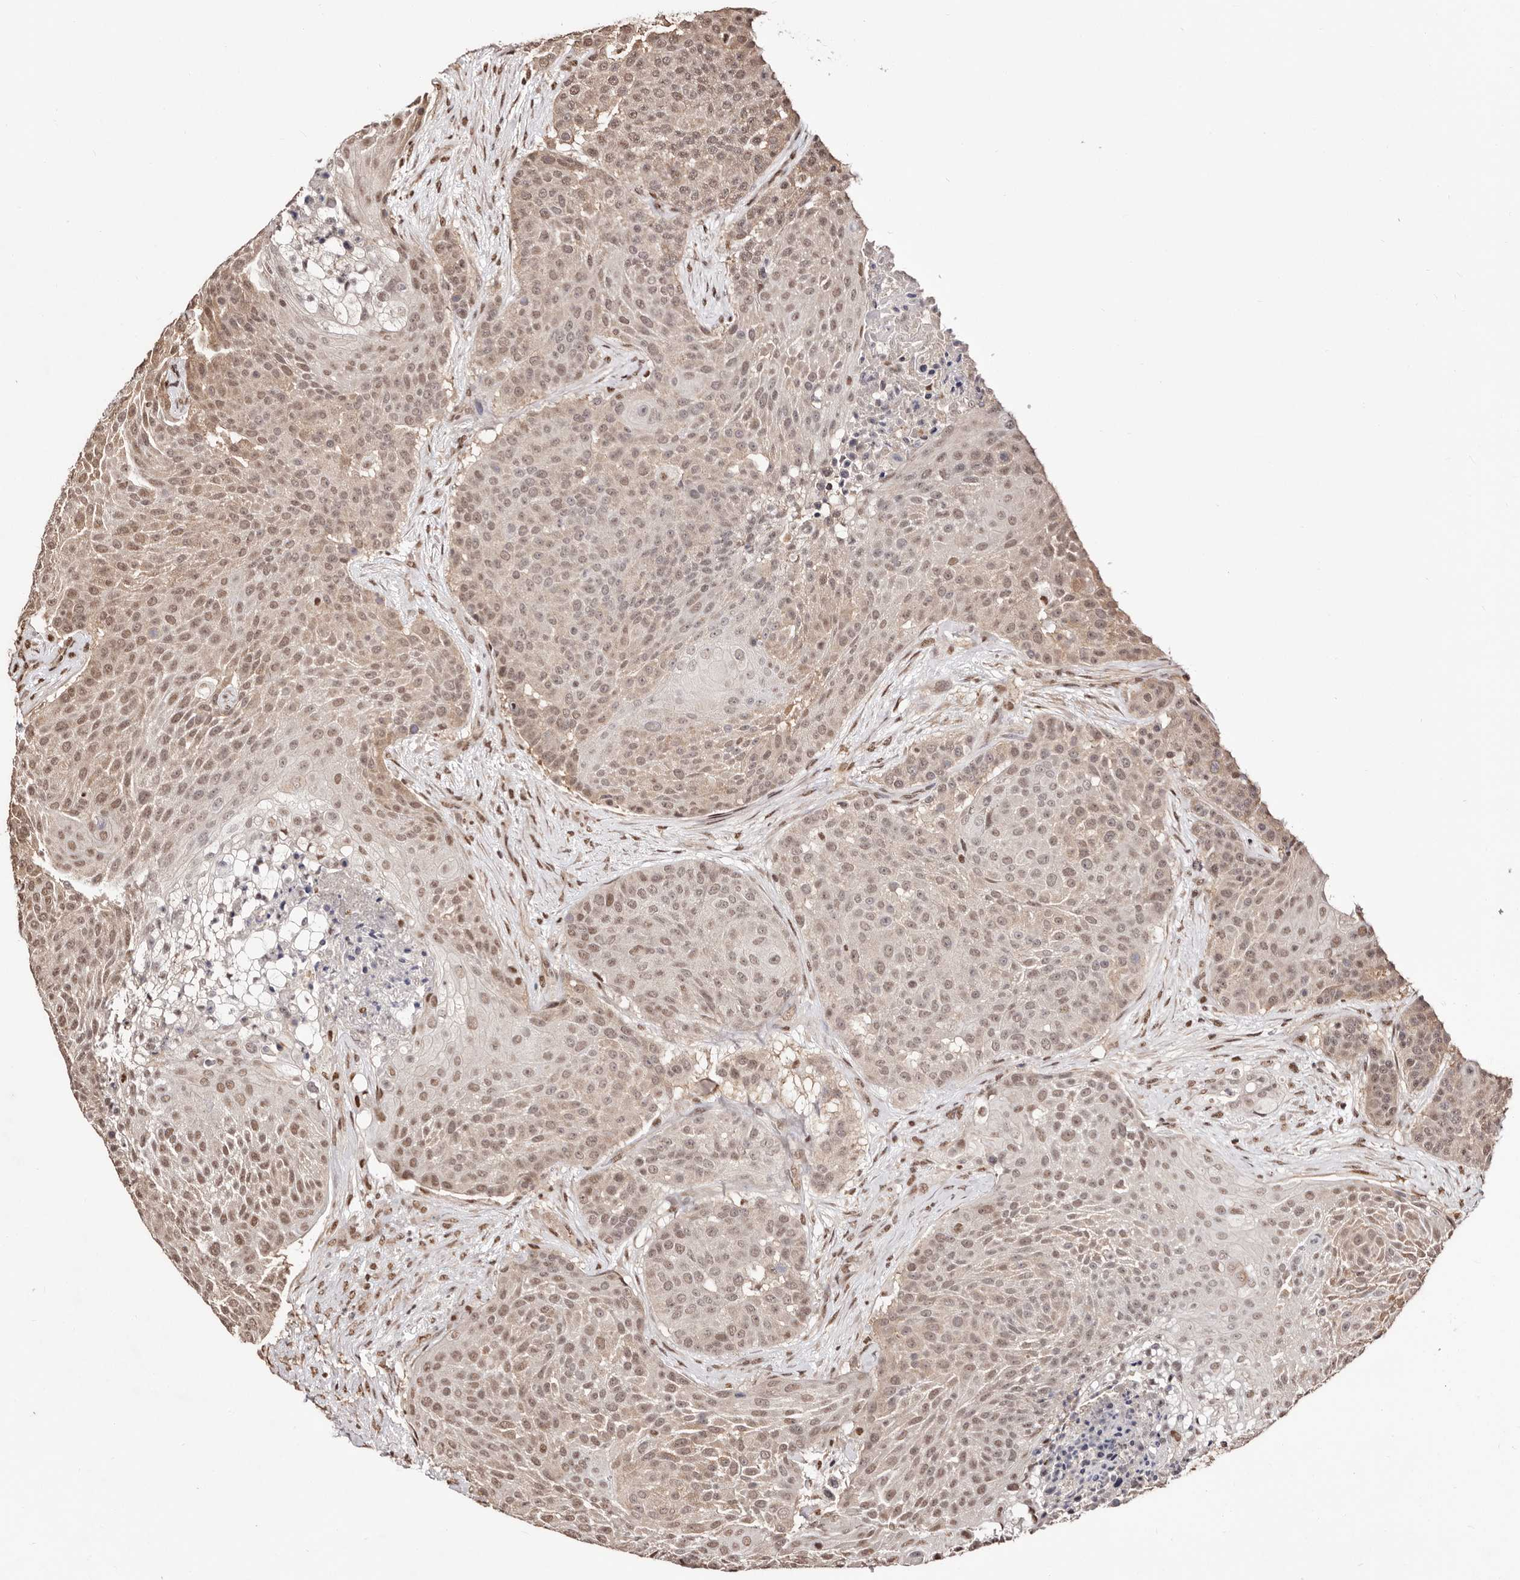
{"staining": {"intensity": "moderate", "quantity": ">75%", "location": "nuclear"}, "tissue": "urothelial cancer", "cell_type": "Tumor cells", "image_type": "cancer", "snomed": [{"axis": "morphology", "description": "Urothelial carcinoma, High grade"}, {"axis": "topography", "description": "Urinary bladder"}], "caption": "The immunohistochemical stain highlights moderate nuclear positivity in tumor cells of high-grade urothelial carcinoma tissue. (DAB IHC, brown staining for protein, blue staining for nuclei).", "gene": "BICRAL", "patient": {"sex": "female", "age": 63}}